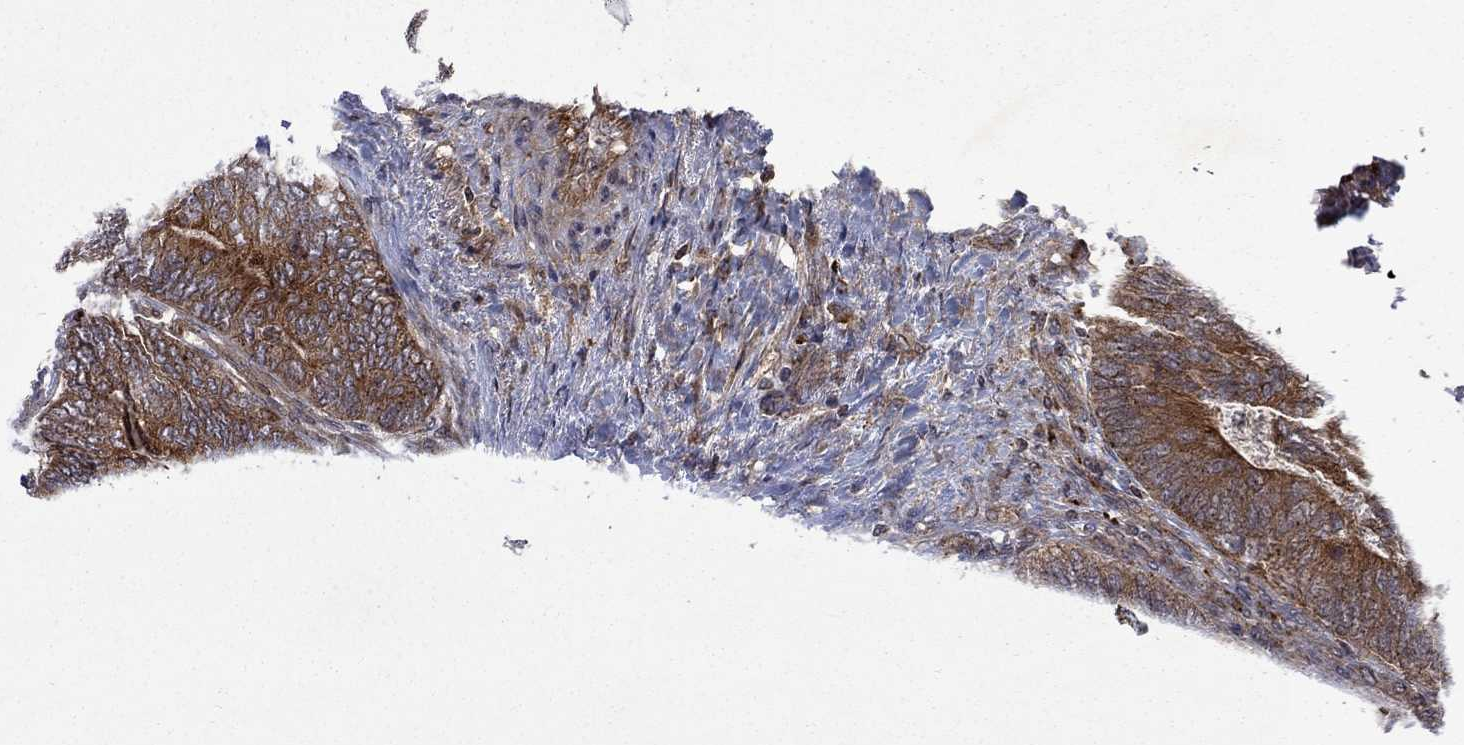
{"staining": {"intensity": "moderate", "quantity": "25%-75%", "location": "cytoplasmic/membranous"}, "tissue": "colorectal cancer", "cell_type": "Tumor cells", "image_type": "cancer", "snomed": [{"axis": "morphology", "description": "Adenocarcinoma, NOS"}, {"axis": "topography", "description": "Colon"}], "caption": "Colorectal cancer was stained to show a protein in brown. There is medium levels of moderate cytoplasmic/membranous positivity in about 25%-75% of tumor cells.", "gene": "TMEM33", "patient": {"sex": "female", "age": 67}}